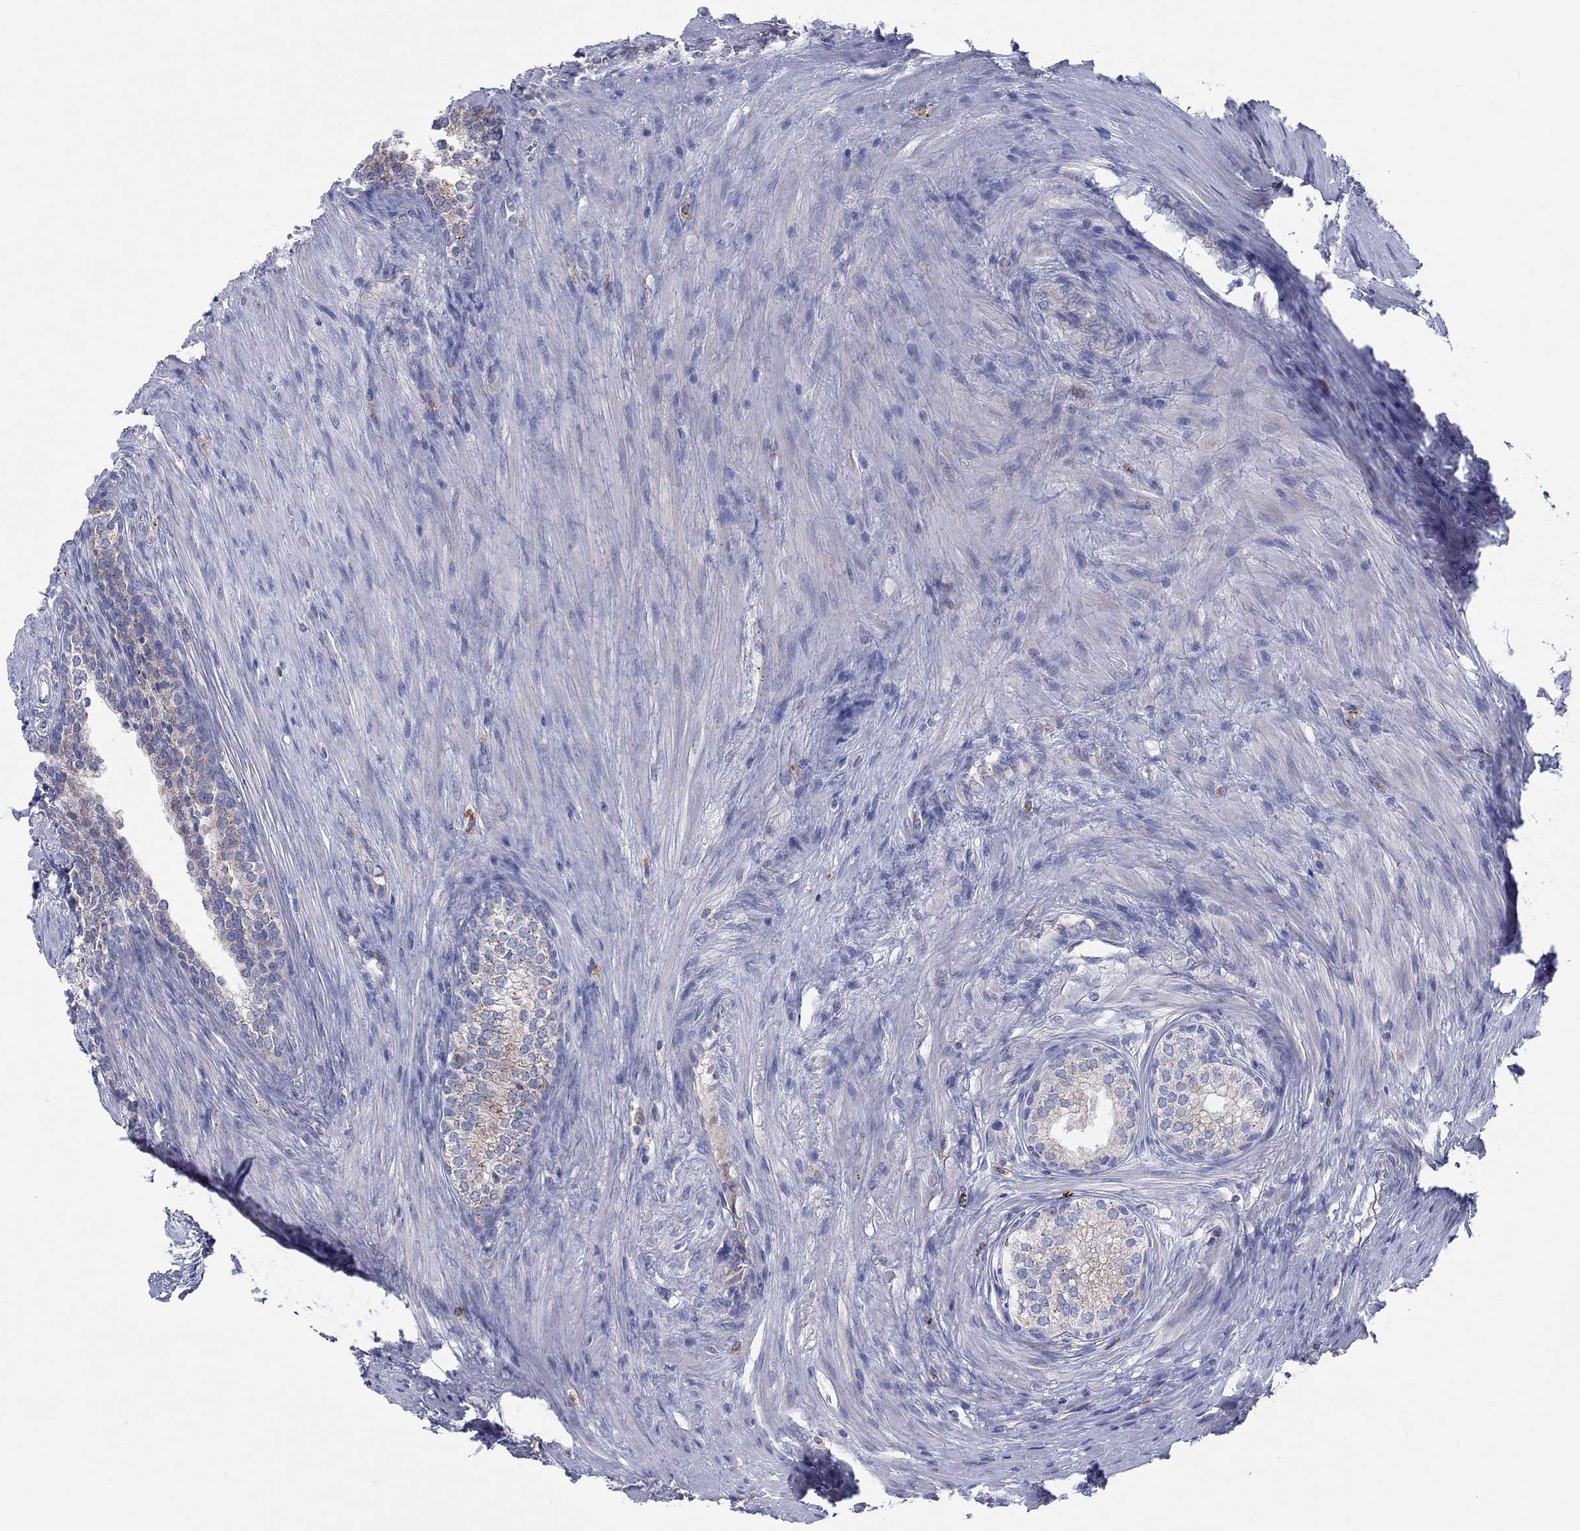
{"staining": {"intensity": "moderate", "quantity": "25%-75%", "location": "cytoplasmic/membranous"}, "tissue": "prostate", "cell_type": "Glandular cells", "image_type": "normal", "snomed": [{"axis": "morphology", "description": "Normal tissue, NOS"}, {"axis": "topography", "description": "Prostate"}], "caption": "Immunohistochemistry (IHC) histopathology image of benign prostate: prostate stained using immunohistochemistry (IHC) displays medium levels of moderate protein expression localized specifically in the cytoplasmic/membranous of glandular cells, appearing as a cytoplasmic/membranous brown color.", "gene": "BCO2", "patient": {"sex": "male", "age": 65}}